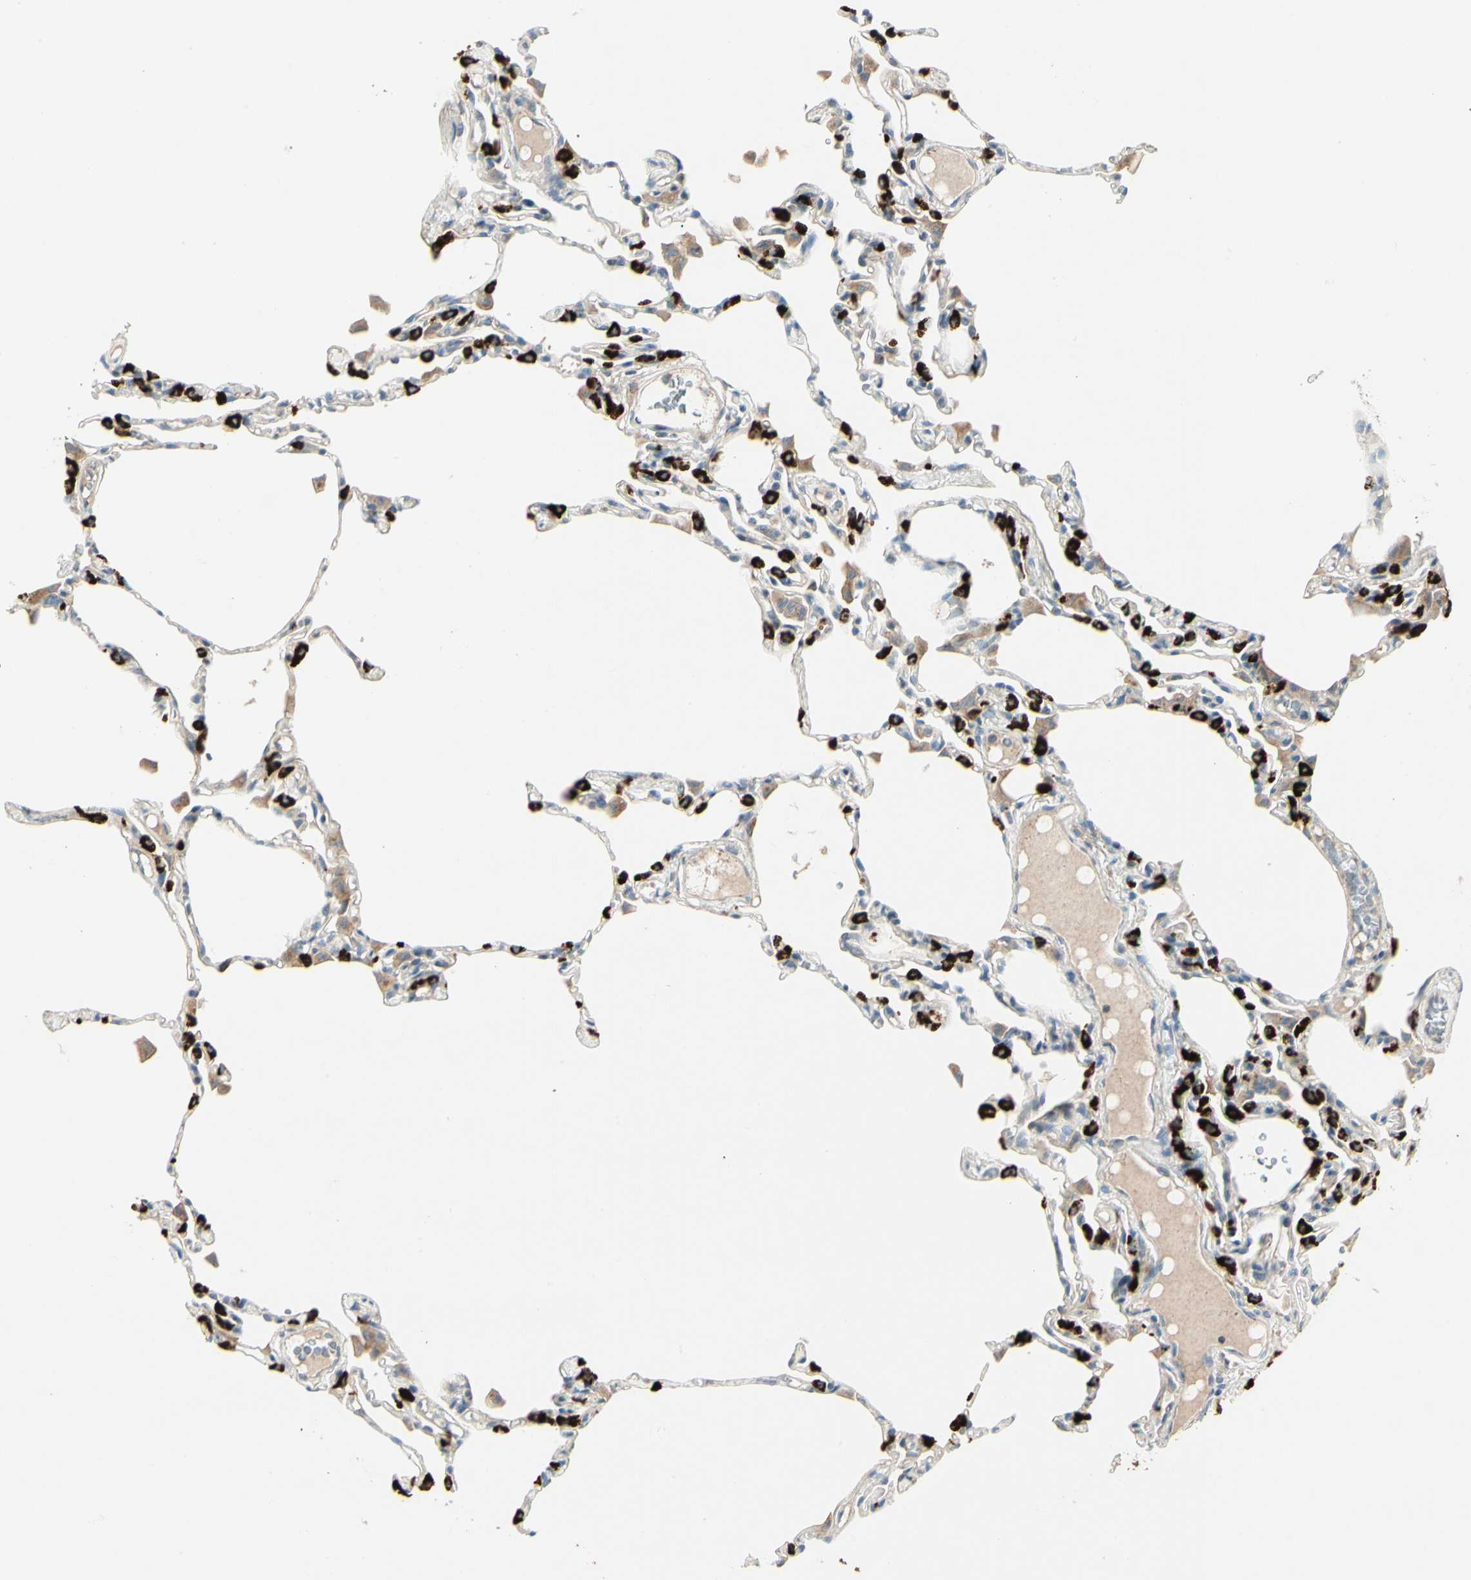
{"staining": {"intensity": "strong", "quantity": "25%-75%", "location": "cytoplasmic/membranous"}, "tissue": "lung", "cell_type": "Alveolar cells", "image_type": "normal", "snomed": [{"axis": "morphology", "description": "Normal tissue, NOS"}, {"axis": "topography", "description": "Lung"}], "caption": "Immunohistochemical staining of benign human lung reveals 25%-75% levels of strong cytoplasmic/membranous protein positivity in approximately 25%-75% of alveolar cells.", "gene": "ABCA3", "patient": {"sex": "female", "age": 49}}